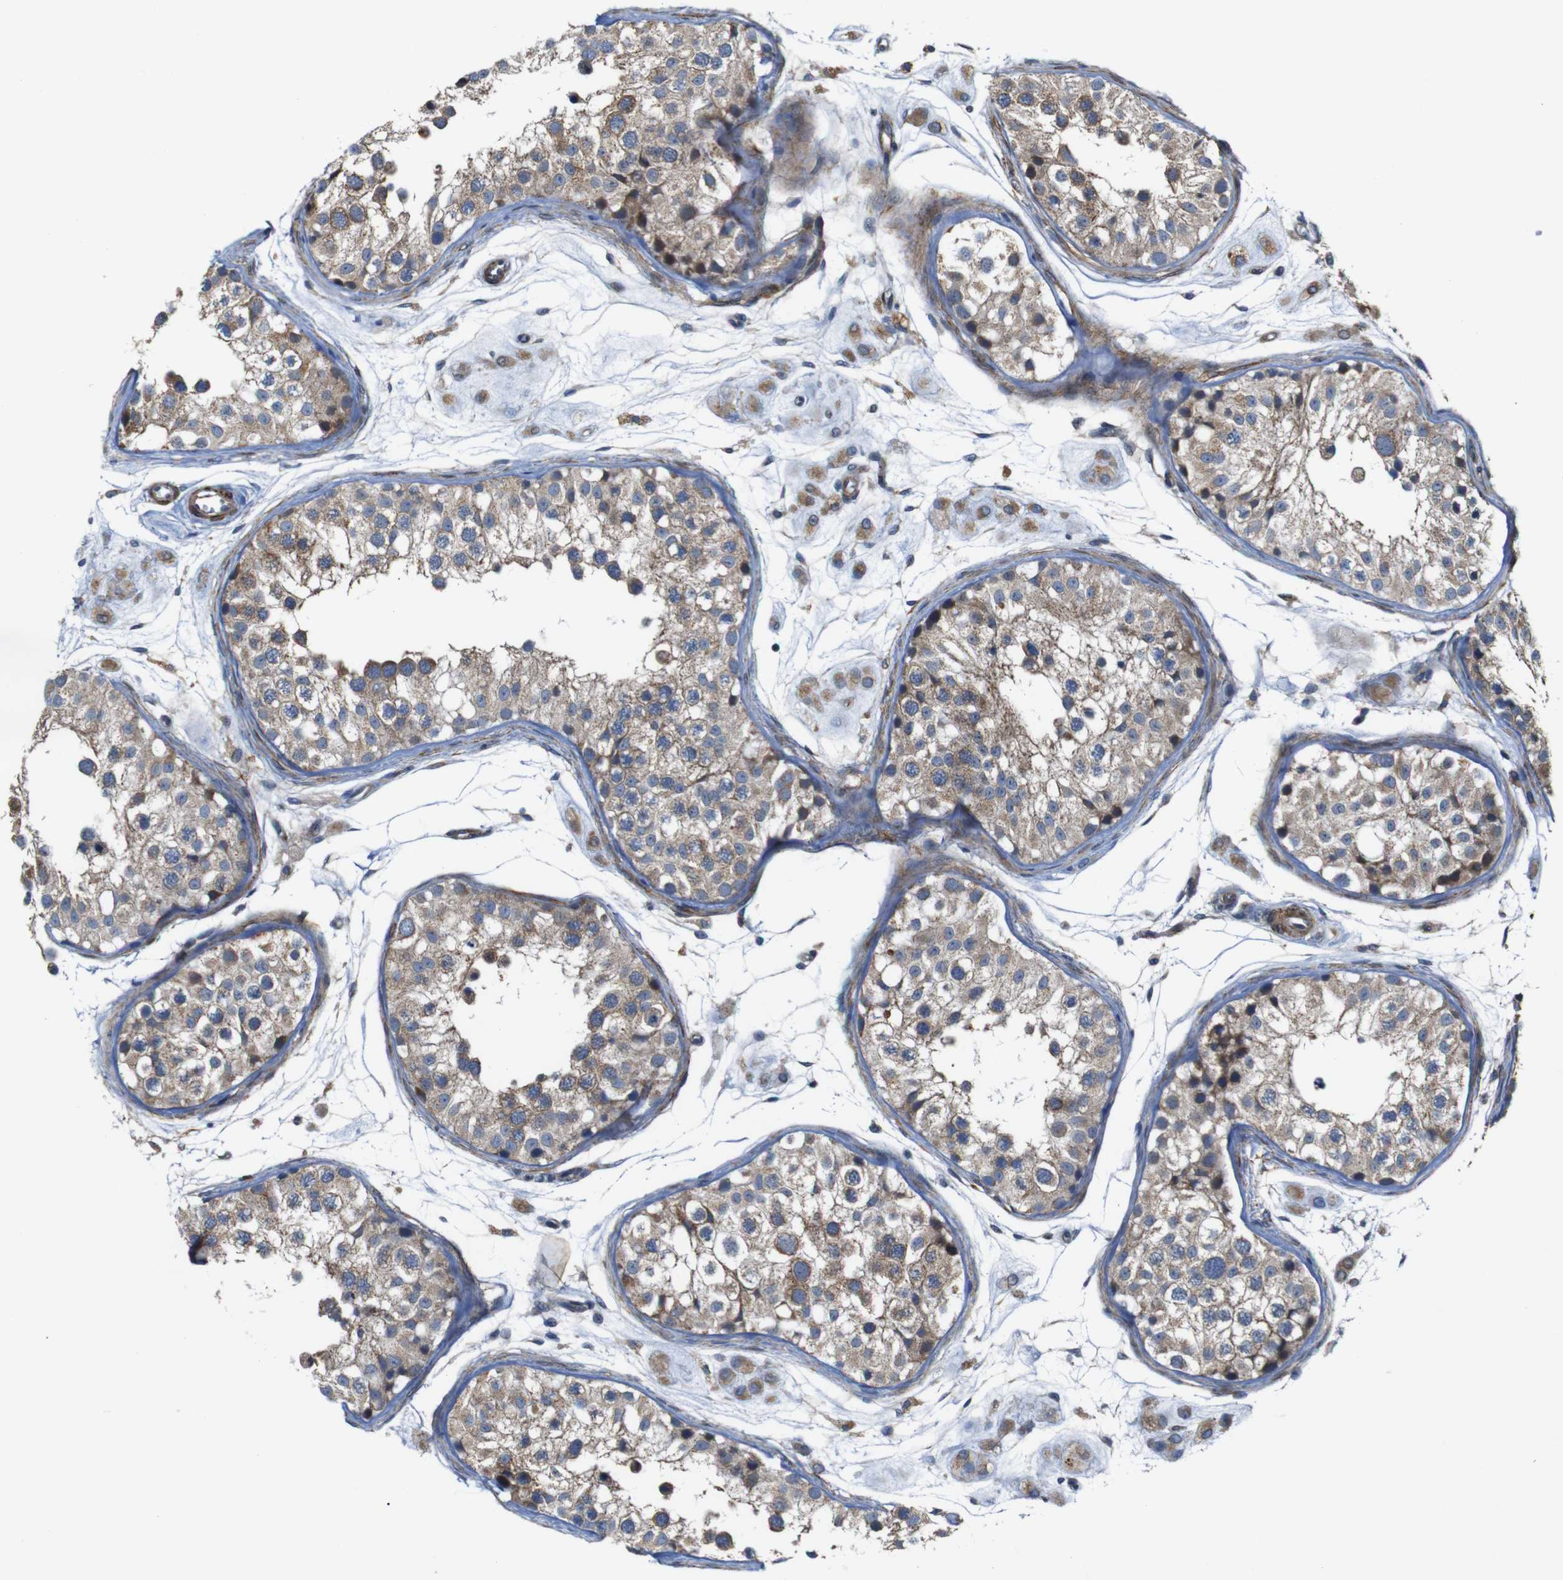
{"staining": {"intensity": "weak", "quantity": ">75%", "location": "cytoplasmic/membranous"}, "tissue": "testis", "cell_type": "Cells in seminiferous ducts", "image_type": "normal", "snomed": [{"axis": "morphology", "description": "Normal tissue, NOS"}, {"axis": "morphology", "description": "Adenocarcinoma, metastatic, NOS"}, {"axis": "topography", "description": "Testis"}], "caption": "Immunohistochemistry micrograph of unremarkable testis stained for a protein (brown), which demonstrates low levels of weak cytoplasmic/membranous expression in approximately >75% of cells in seminiferous ducts.", "gene": "GGT7", "patient": {"sex": "male", "age": 26}}